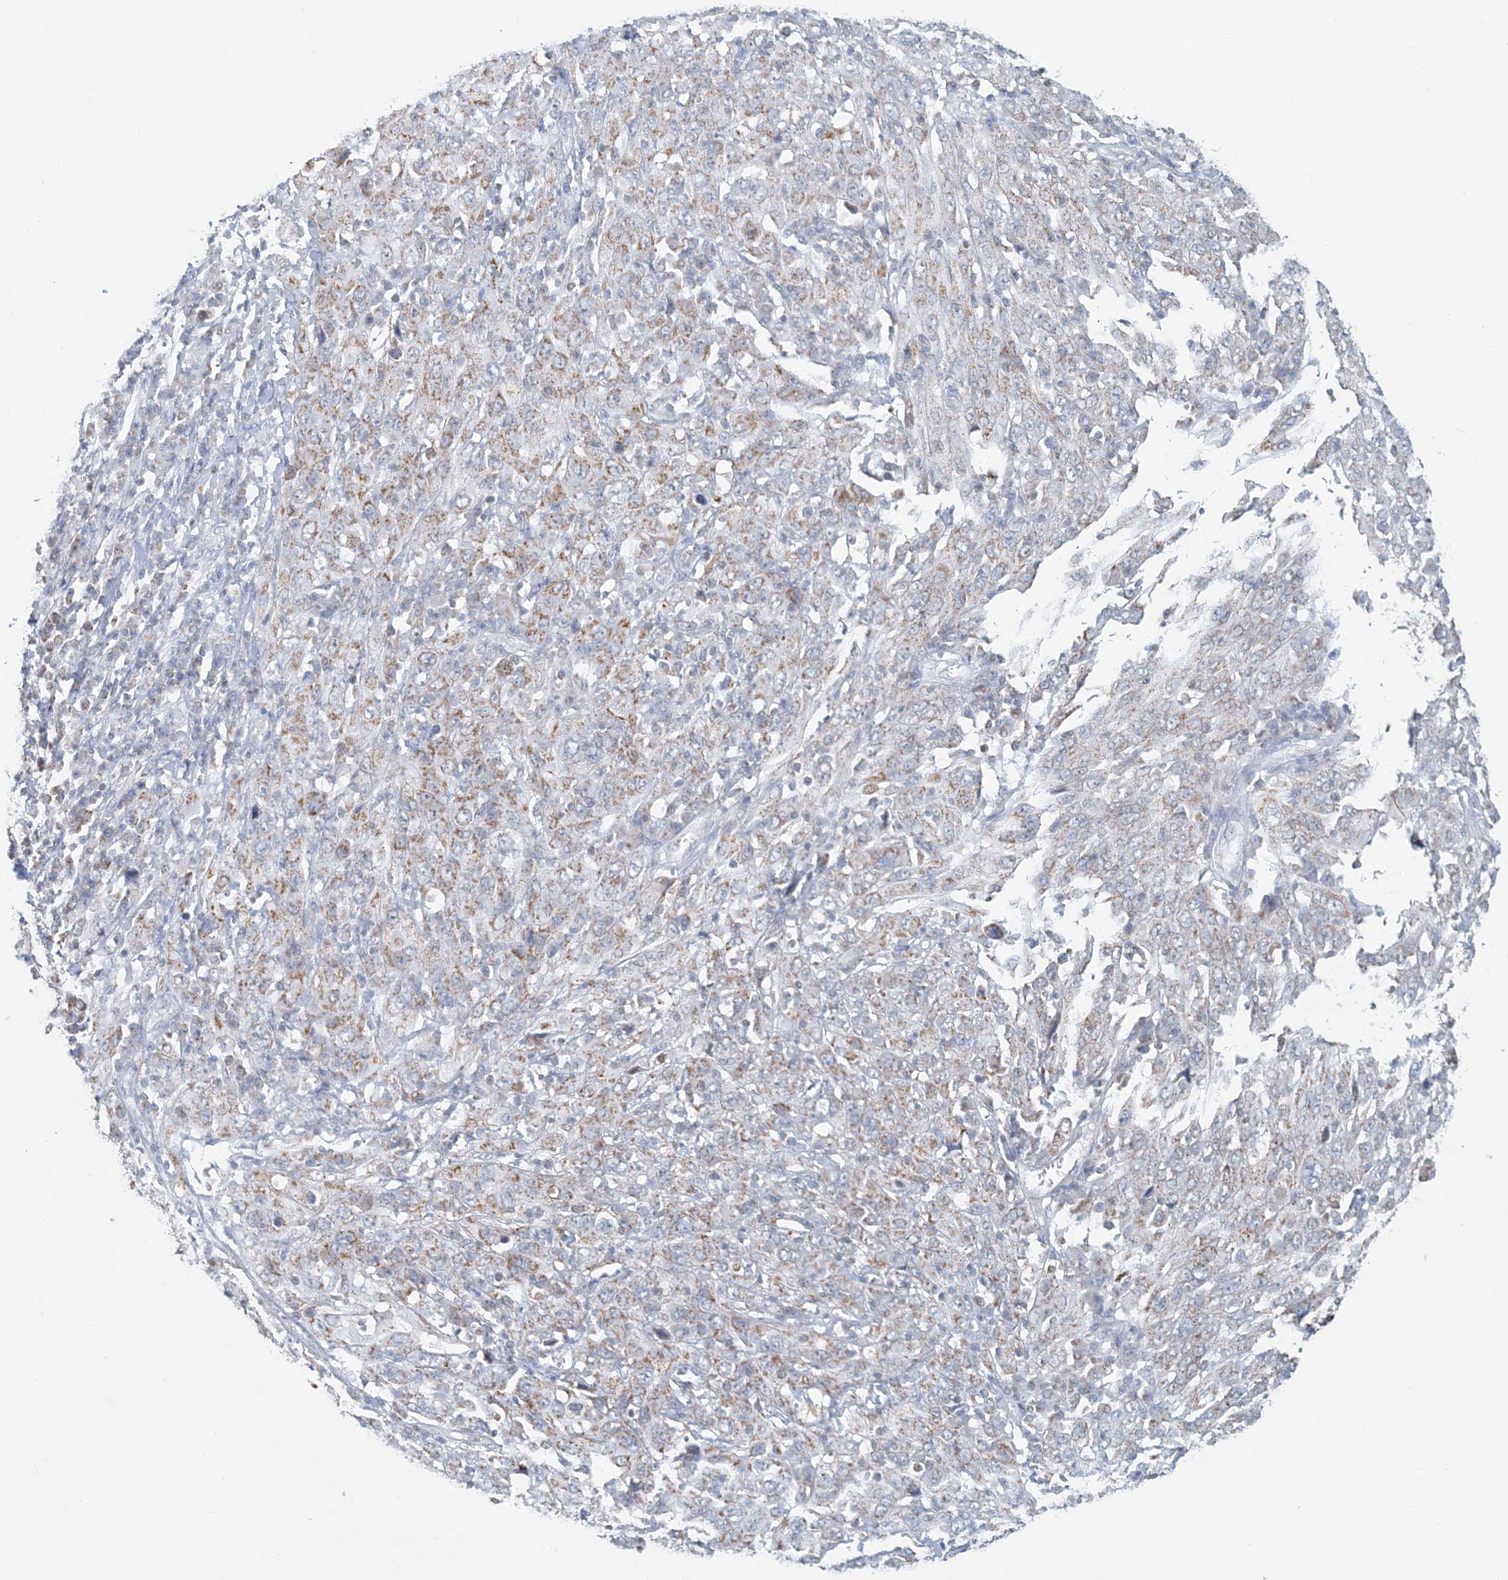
{"staining": {"intensity": "weak", "quantity": "25%-75%", "location": "cytoplasmic/membranous"}, "tissue": "cervical cancer", "cell_type": "Tumor cells", "image_type": "cancer", "snomed": [{"axis": "morphology", "description": "Squamous cell carcinoma, NOS"}, {"axis": "topography", "description": "Cervix"}], "caption": "Squamous cell carcinoma (cervical) tissue reveals weak cytoplasmic/membranous expression in about 25%-75% of tumor cells, visualized by immunohistochemistry.", "gene": "BDH1", "patient": {"sex": "female", "age": 46}}